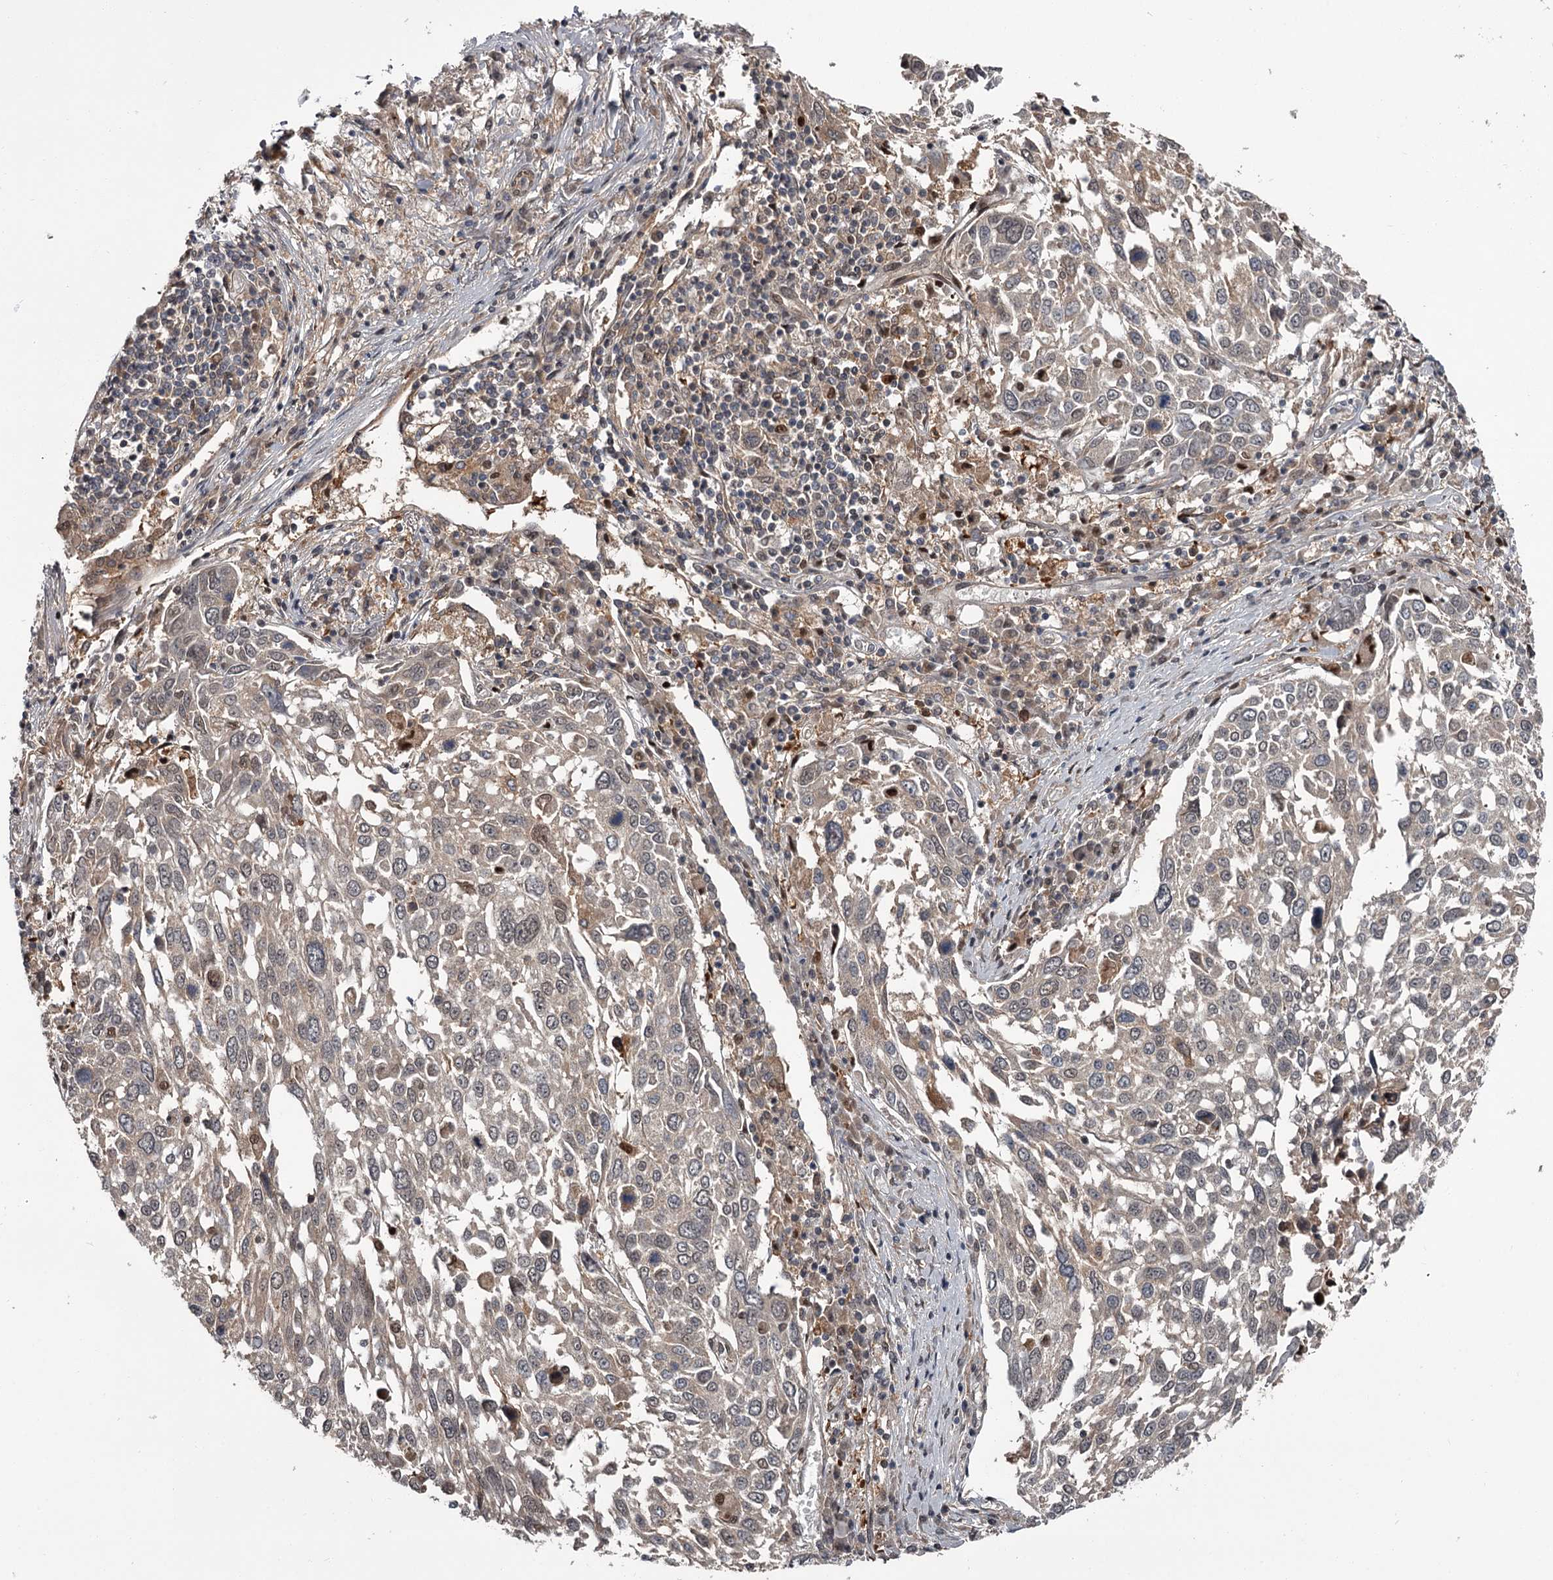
{"staining": {"intensity": "weak", "quantity": "<25%", "location": "cytoplasmic/membranous"}, "tissue": "lung cancer", "cell_type": "Tumor cells", "image_type": "cancer", "snomed": [{"axis": "morphology", "description": "Squamous cell carcinoma, NOS"}, {"axis": "topography", "description": "Lung"}], "caption": "A histopathology image of human squamous cell carcinoma (lung) is negative for staining in tumor cells.", "gene": "DAO", "patient": {"sex": "male", "age": 65}}